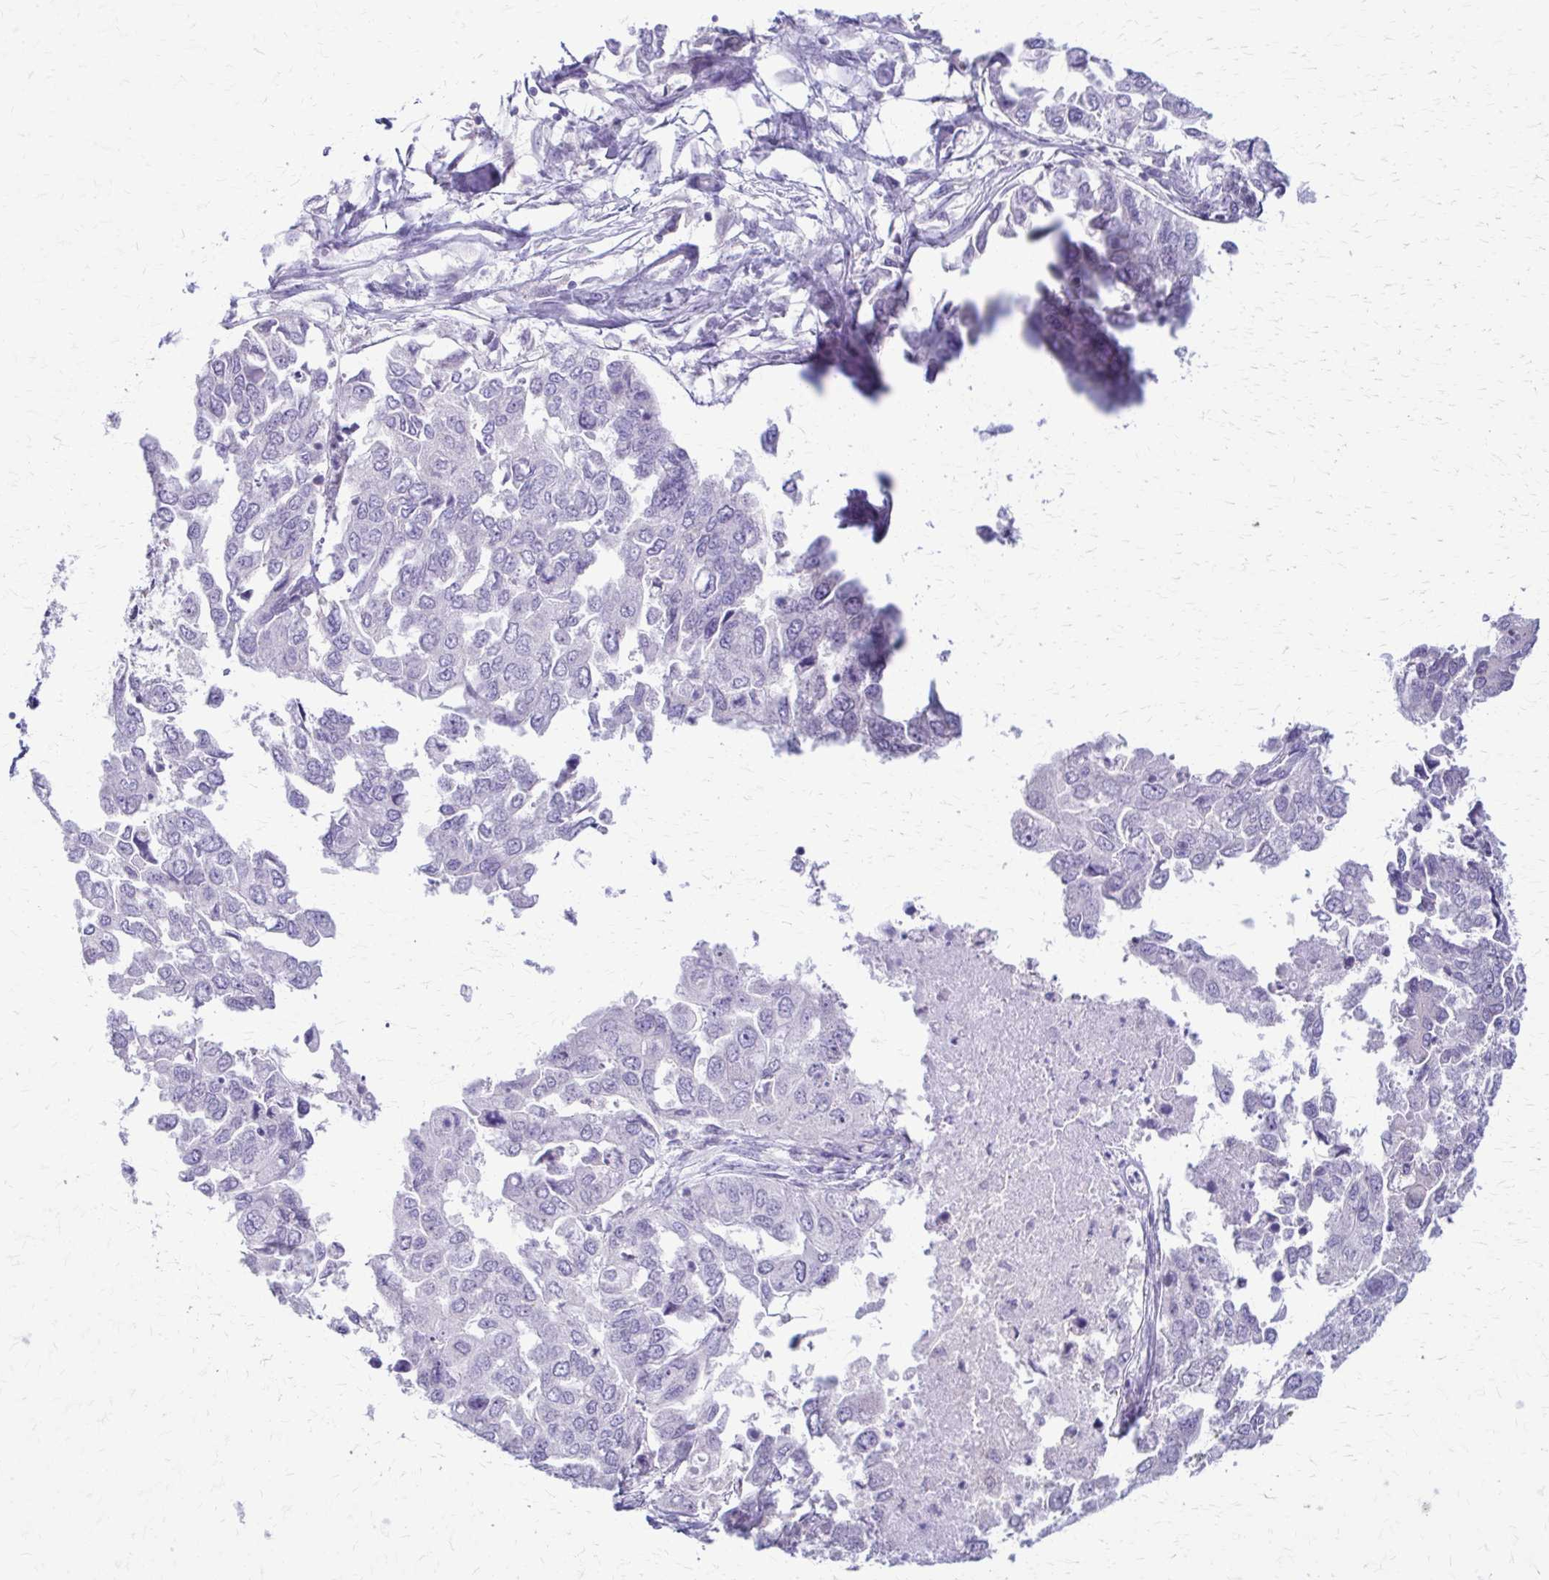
{"staining": {"intensity": "negative", "quantity": "none", "location": "none"}, "tissue": "ovarian cancer", "cell_type": "Tumor cells", "image_type": "cancer", "snomed": [{"axis": "morphology", "description": "Cystadenocarcinoma, serous, NOS"}, {"axis": "topography", "description": "Ovary"}], "caption": "Ovarian cancer was stained to show a protein in brown. There is no significant expression in tumor cells.", "gene": "PIK3AP1", "patient": {"sex": "female", "age": 53}}